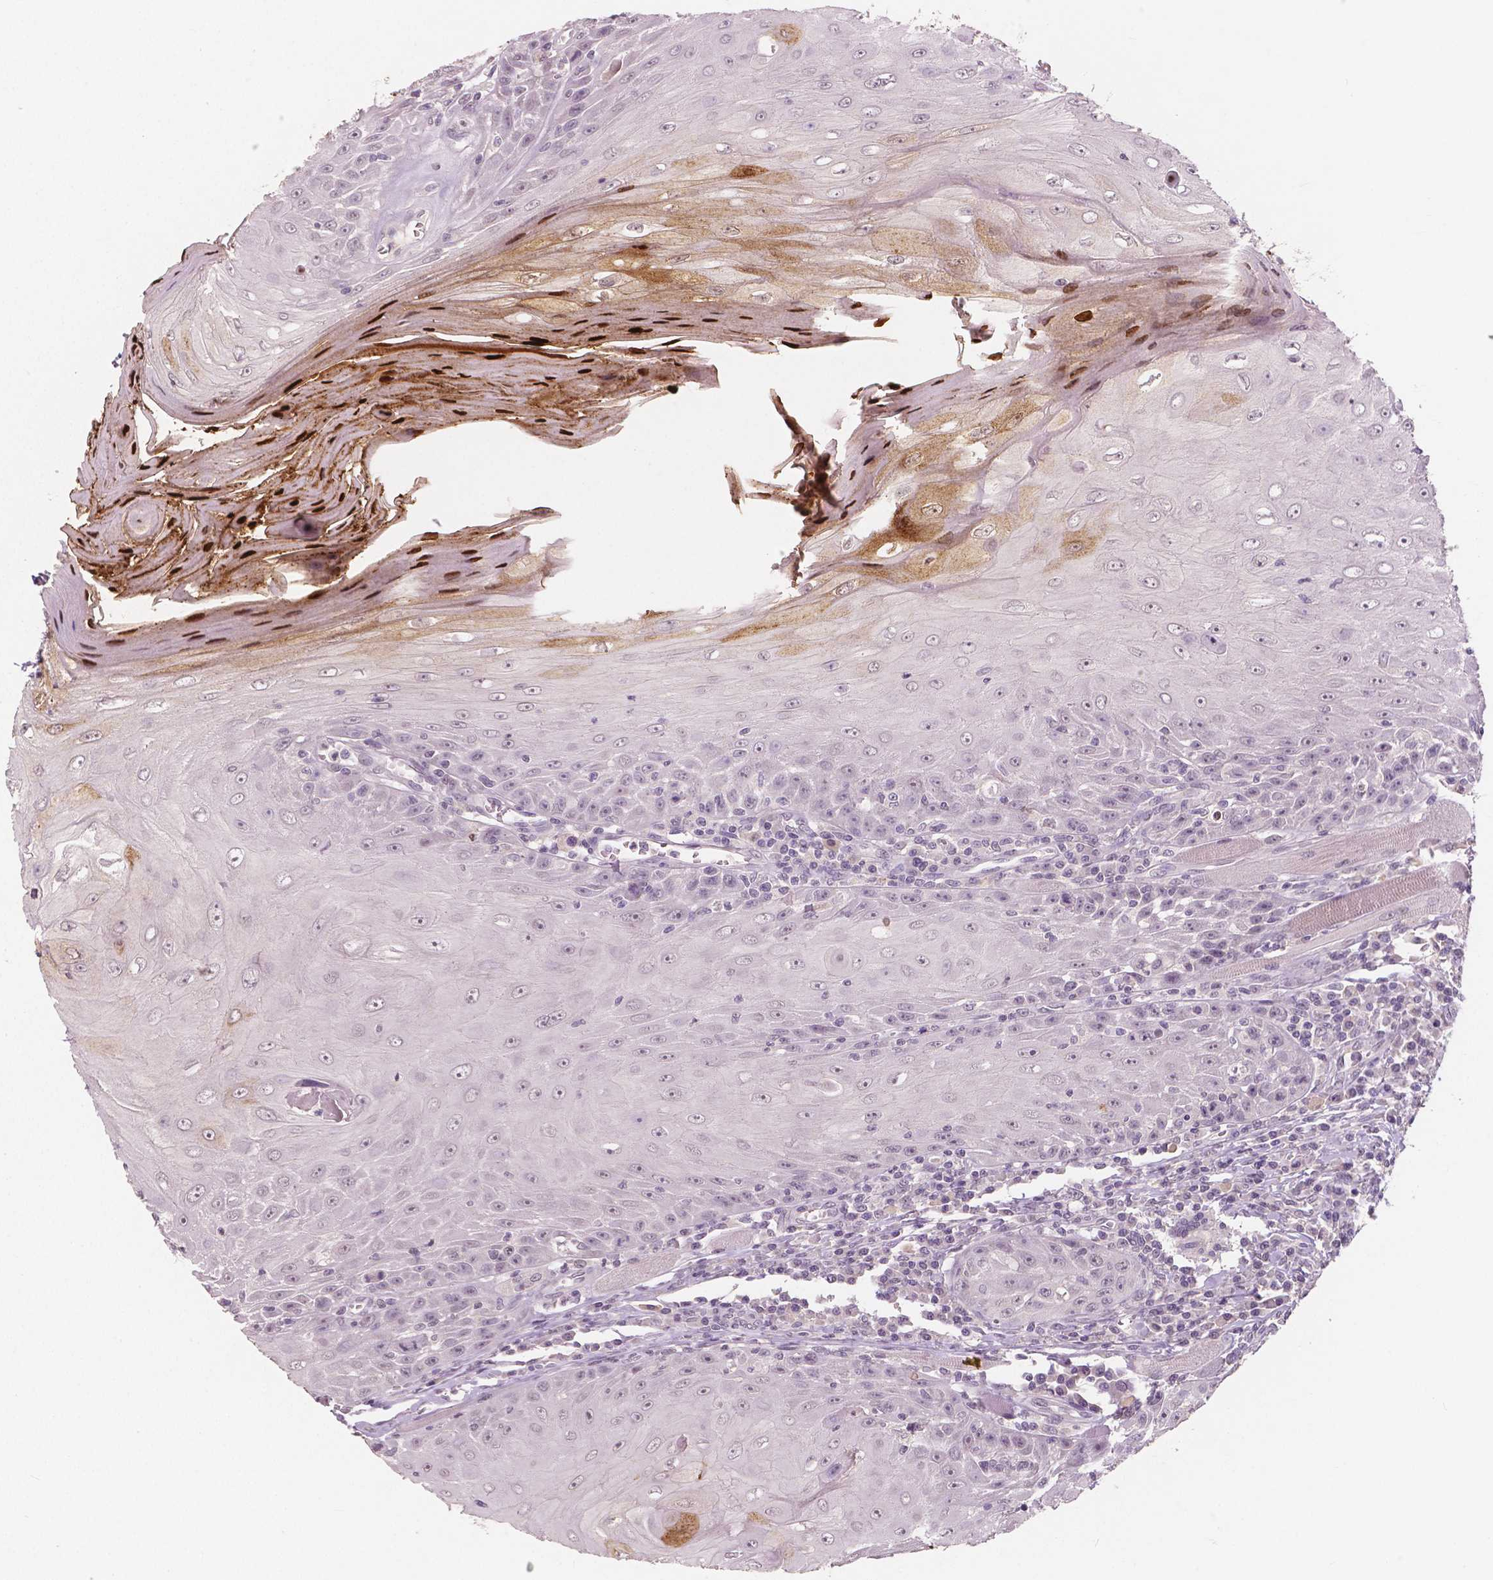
{"staining": {"intensity": "moderate", "quantity": "<25%", "location": "cytoplasmic/membranous,nuclear"}, "tissue": "head and neck cancer", "cell_type": "Tumor cells", "image_type": "cancer", "snomed": [{"axis": "morphology", "description": "Squamous cell carcinoma, NOS"}, {"axis": "topography", "description": "Head-Neck"}], "caption": "Protein expression analysis of human head and neck cancer (squamous cell carcinoma) reveals moderate cytoplasmic/membranous and nuclear positivity in approximately <25% of tumor cells.", "gene": "RNASE7", "patient": {"sex": "male", "age": 52}}